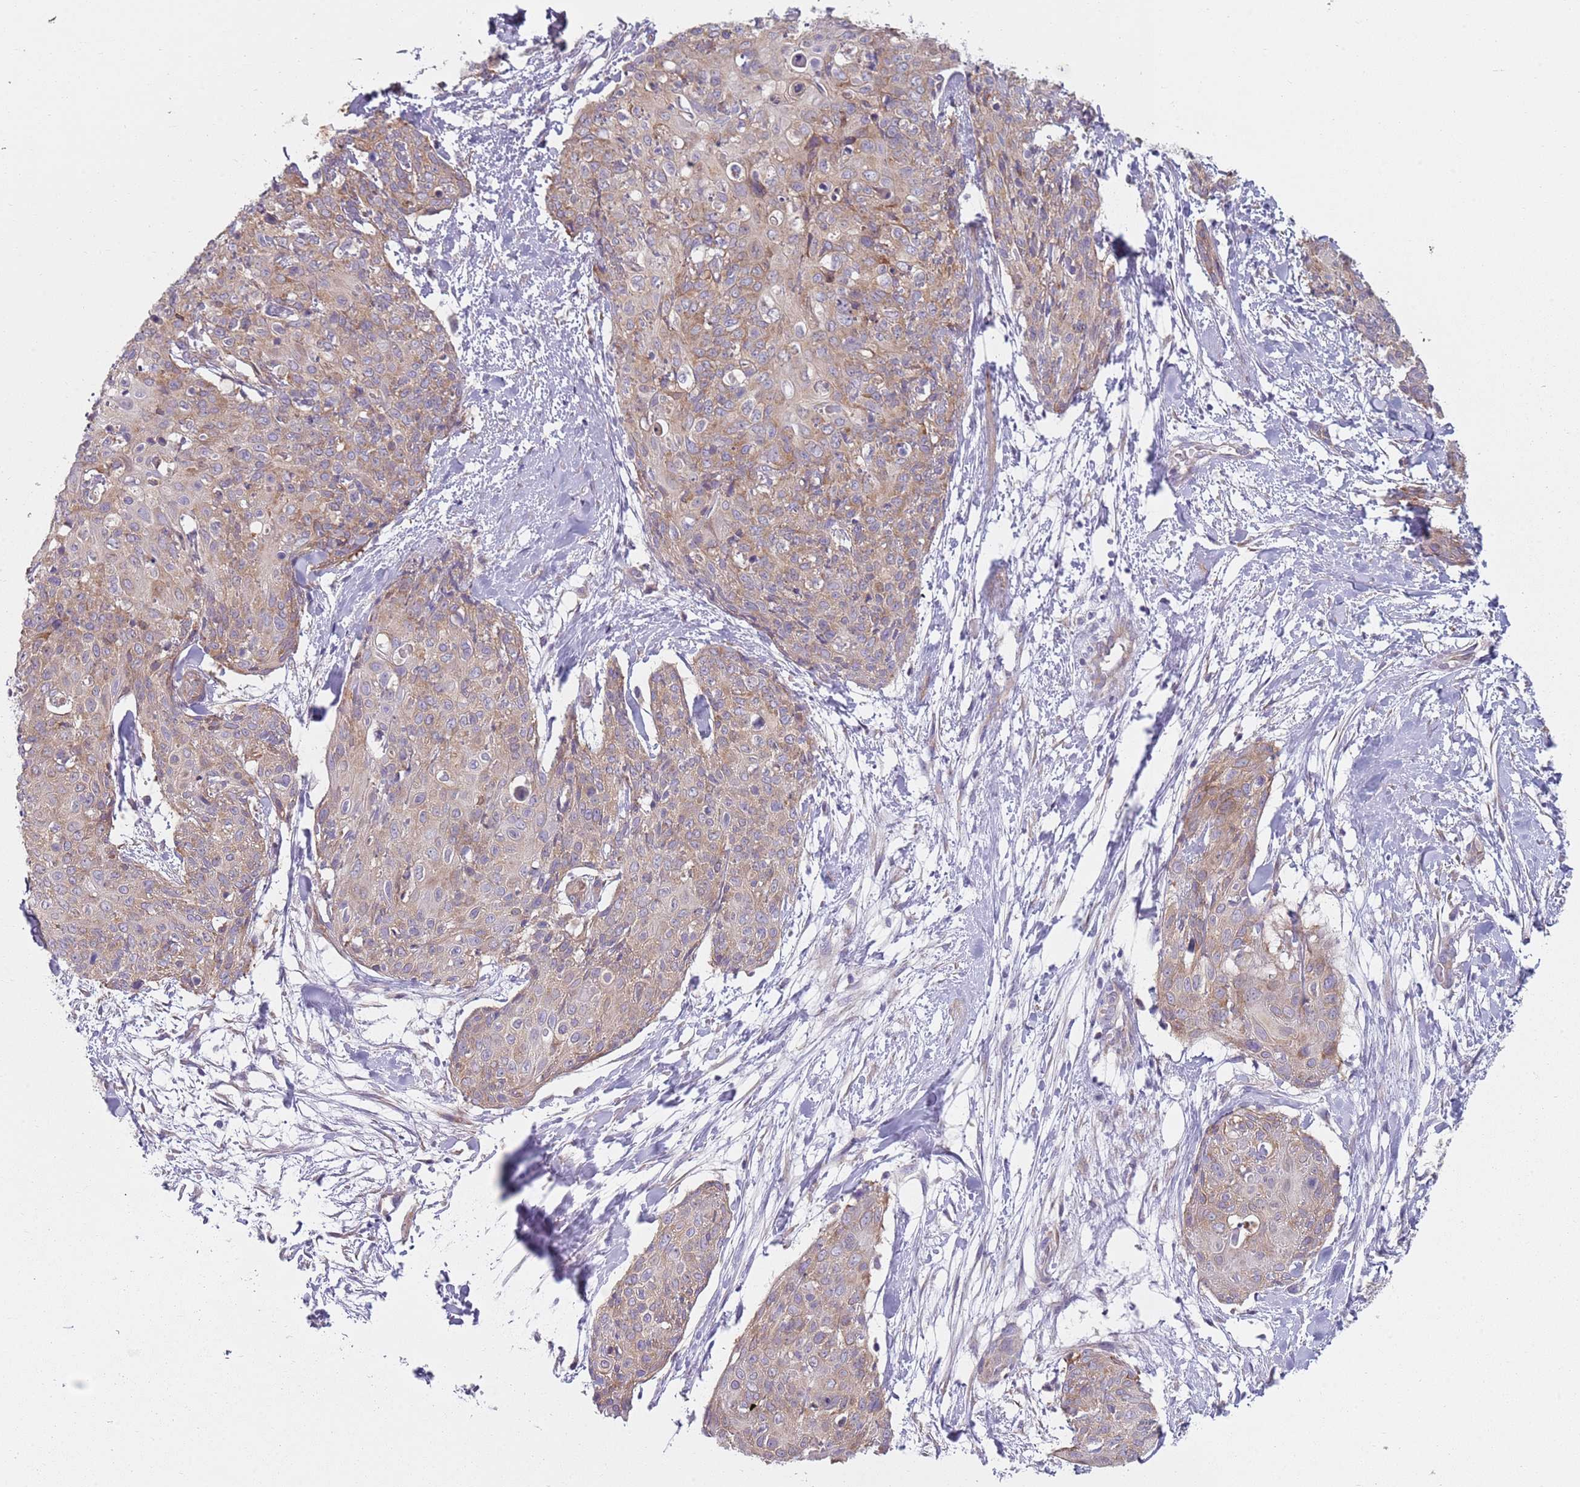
{"staining": {"intensity": "moderate", "quantity": ">75%", "location": "cytoplasmic/membranous"}, "tissue": "skin cancer", "cell_type": "Tumor cells", "image_type": "cancer", "snomed": [{"axis": "morphology", "description": "Squamous cell carcinoma, NOS"}, {"axis": "topography", "description": "Skin"}, {"axis": "topography", "description": "Vulva"}], "caption": "There is medium levels of moderate cytoplasmic/membranous expression in tumor cells of skin squamous cell carcinoma, as demonstrated by immunohistochemical staining (brown color).", "gene": "SLC26A6", "patient": {"sex": "female", "age": 85}}